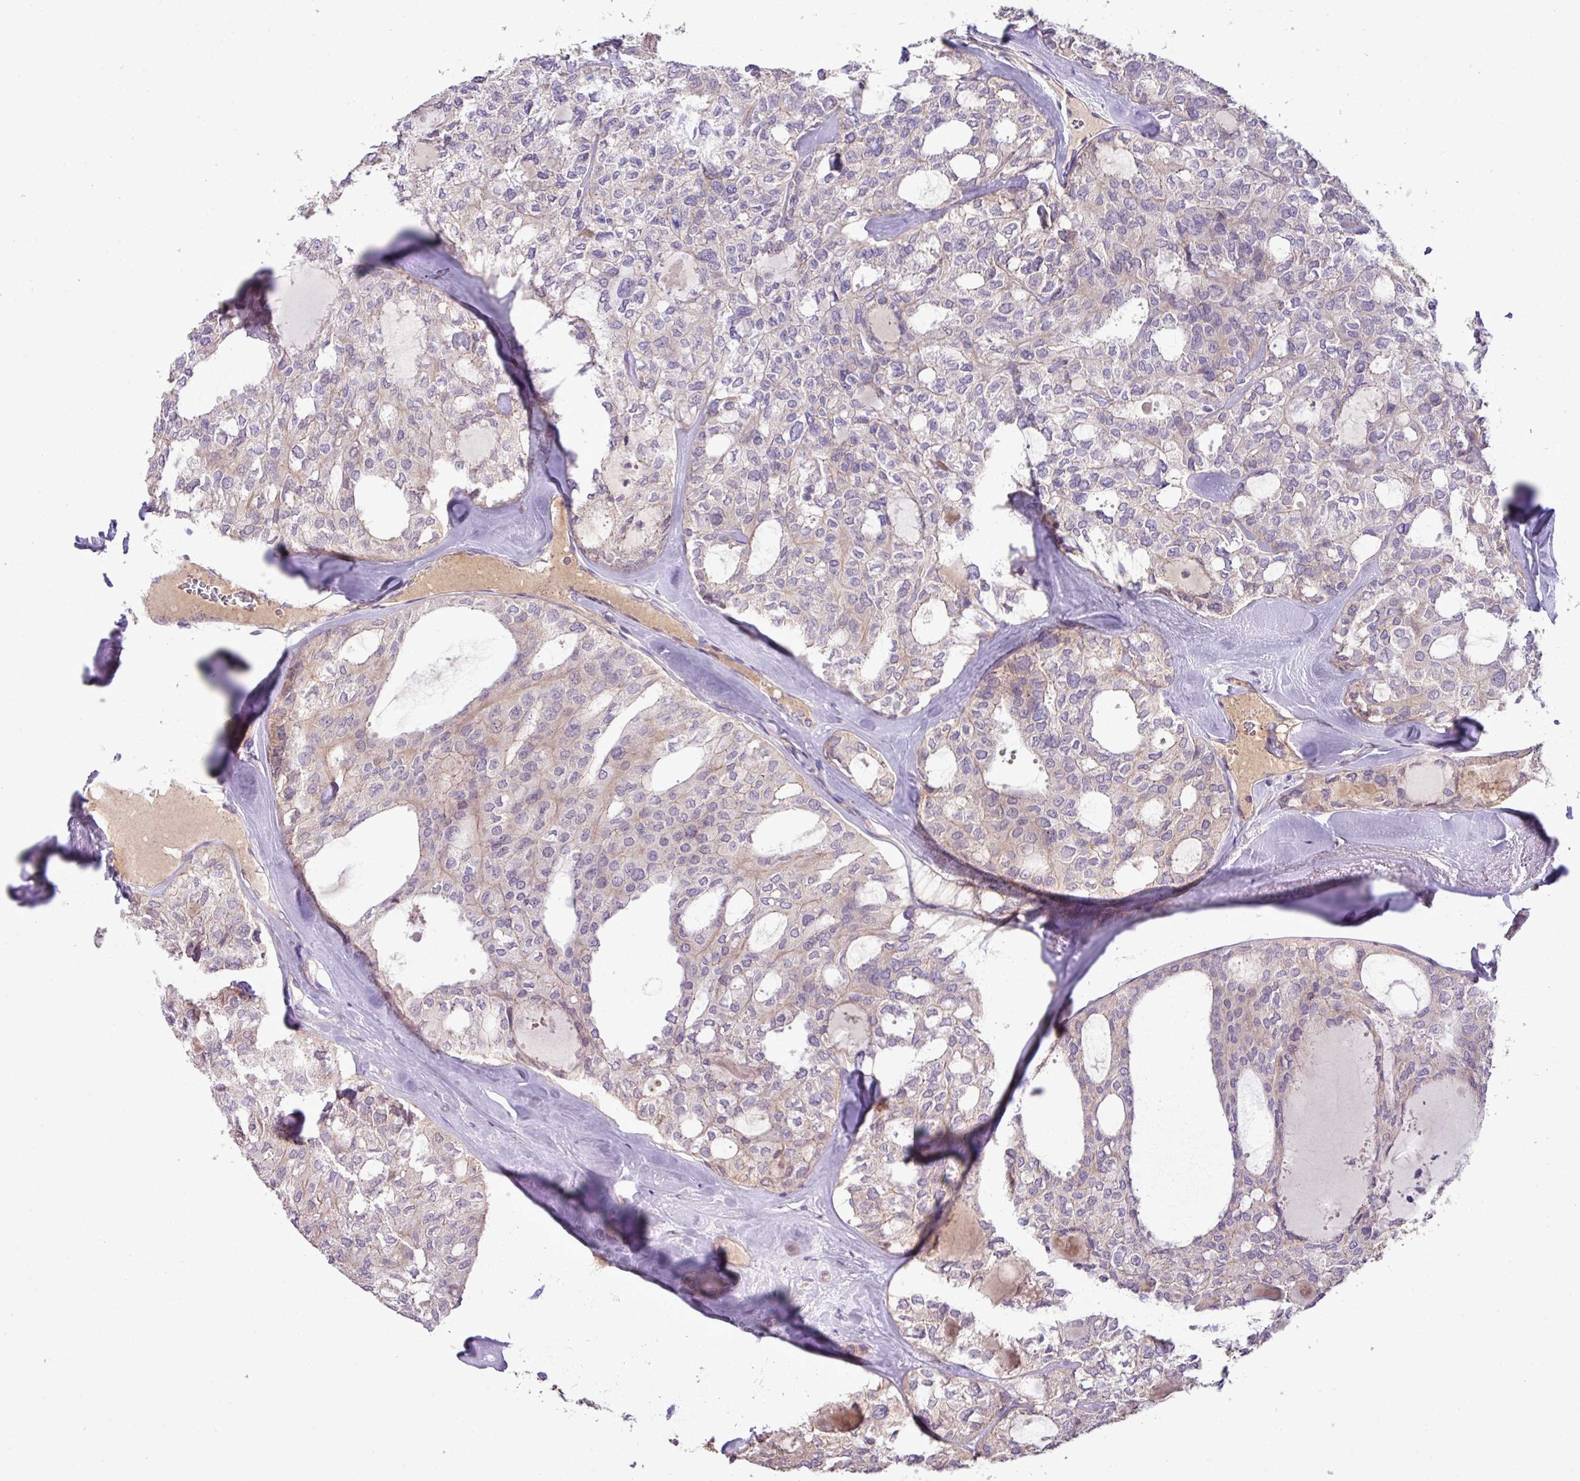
{"staining": {"intensity": "weak", "quantity": "<25%", "location": "cytoplasmic/membranous"}, "tissue": "thyroid cancer", "cell_type": "Tumor cells", "image_type": "cancer", "snomed": [{"axis": "morphology", "description": "Follicular adenoma carcinoma, NOS"}, {"axis": "topography", "description": "Thyroid gland"}], "caption": "This is an immunohistochemistry image of human thyroid cancer. There is no staining in tumor cells.", "gene": "XIAP", "patient": {"sex": "male", "age": 75}}